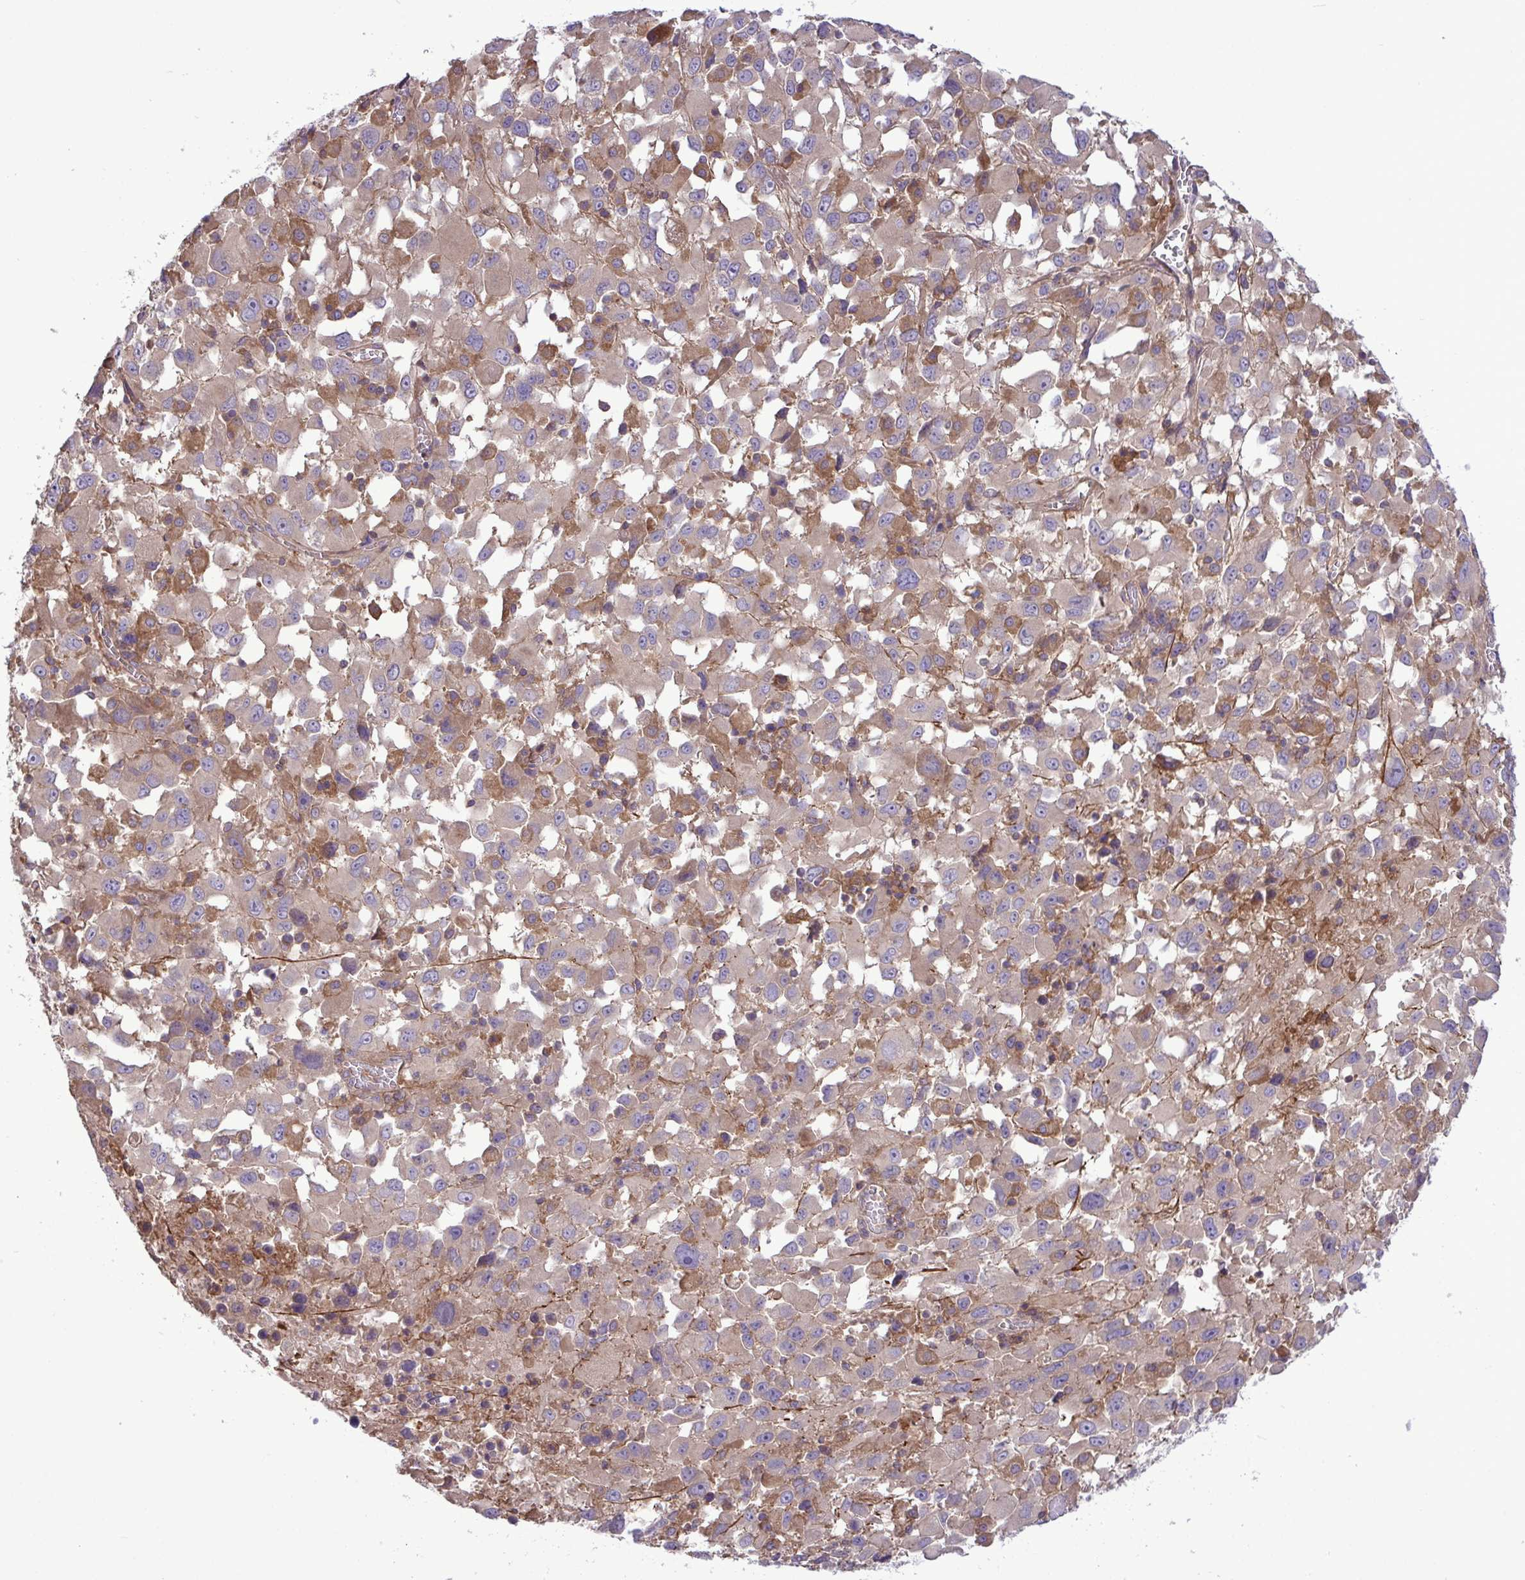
{"staining": {"intensity": "weak", "quantity": "25%-75%", "location": "cytoplasmic/membranous"}, "tissue": "melanoma", "cell_type": "Tumor cells", "image_type": "cancer", "snomed": [{"axis": "morphology", "description": "Malignant melanoma, Metastatic site"}, {"axis": "topography", "description": "Soft tissue"}], "caption": "Immunohistochemical staining of human melanoma demonstrates low levels of weak cytoplasmic/membranous protein positivity in about 25%-75% of tumor cells. (DAB IHC, brown staining for protein, blue staining for nuclei).", "gene": "GRB14", "patient": {"sex": "male", "age": 50}}